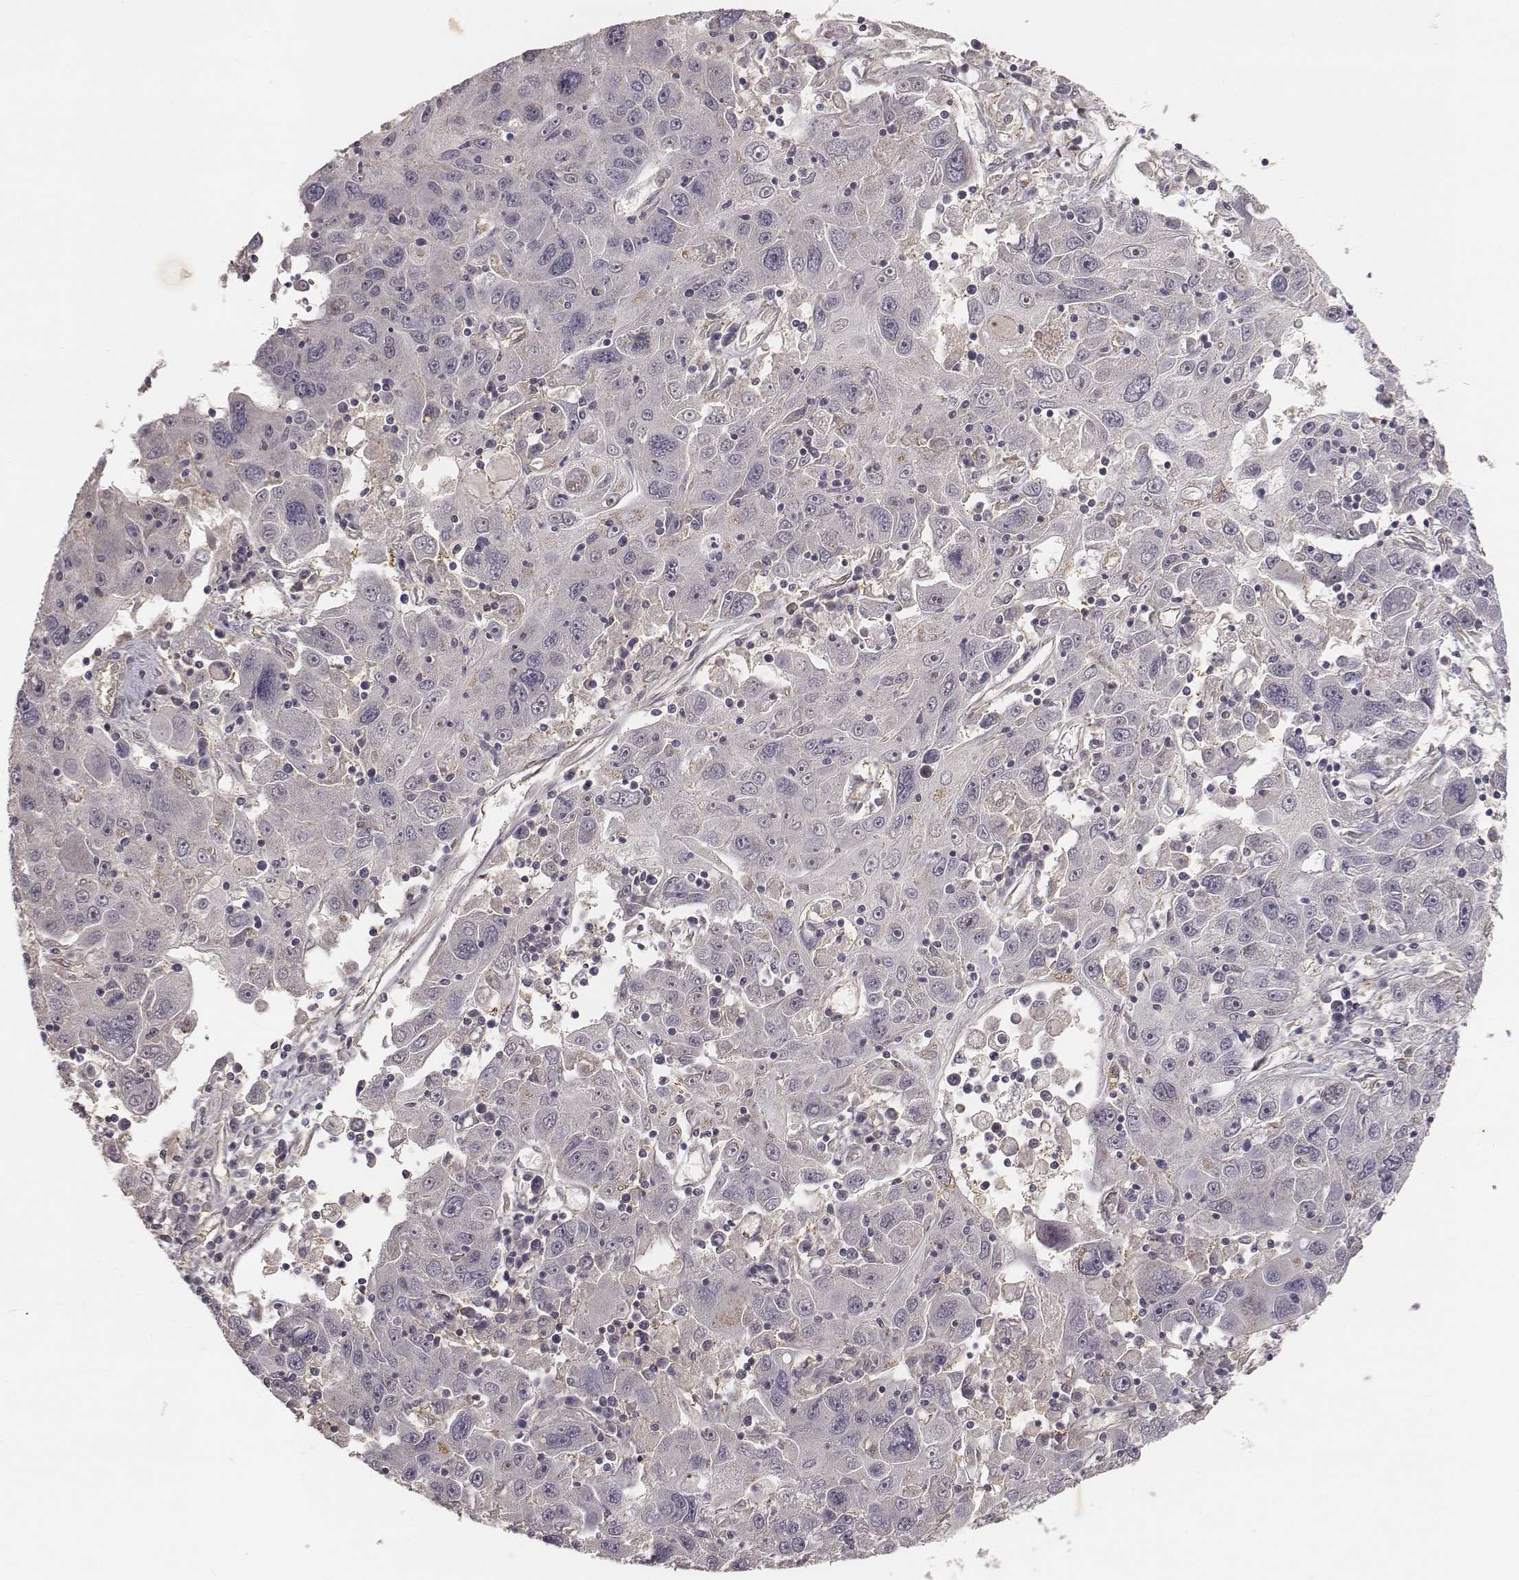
{"staining": {"intensity": "negative", "quantity": "none", "location": "none"}, "tissue": "stomach cancer", "cell_type": "Tumor cells", "image_type": "cancer", "snomed": [{"axis": "morphology", "description": "Adenocarcinoma, NOS"}, {"axis": "topography", "description": "Stomach"}], "caption": "This is a photomicrograph of immunohistochemistry staining of adenocarcinoma (stomach), which shows no expression in tumor cells.", "gene": "PTPRG", "patient": {"sex": "male", "age": 56}}